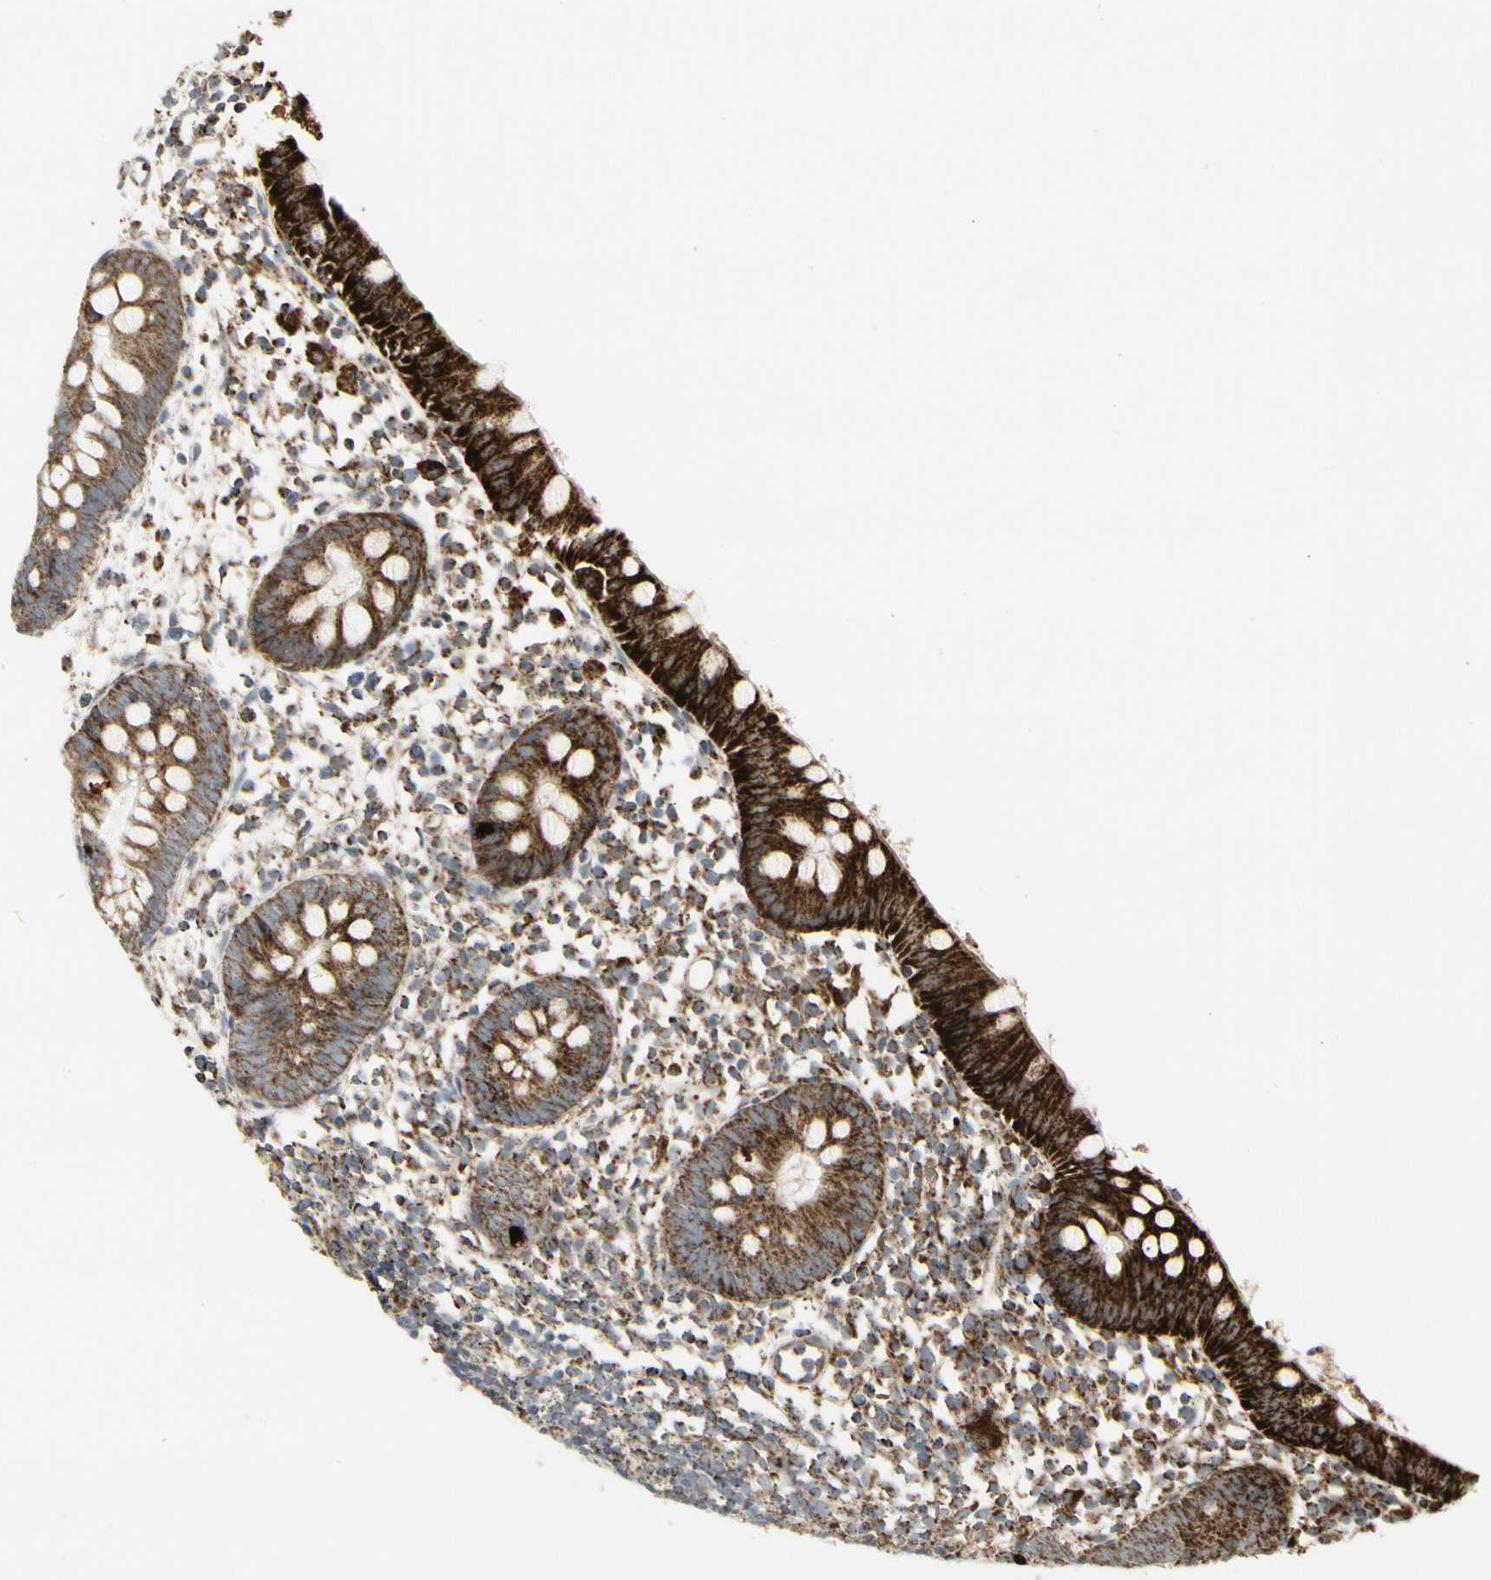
{"staining": {"intensity": "strong", "quantity": ">75%", "location": "cytoplasmic/membranous"}, "tissue": "appendix", "cell_type": "Glandular cells", "image_type": "normal", "snomed": [{"axis": "morphology", "description": "Normal tissue, NOS"}, {"axis": "topography", "description": "Appendix"}], "caption": "Human appendix stained for a protein (brown) exhibits strong cytoplasmic/membranous positive staining in about >75% of glandular cells.", "gene": "TMEM176A", "patient": {"sex": "female", "age": 20}}